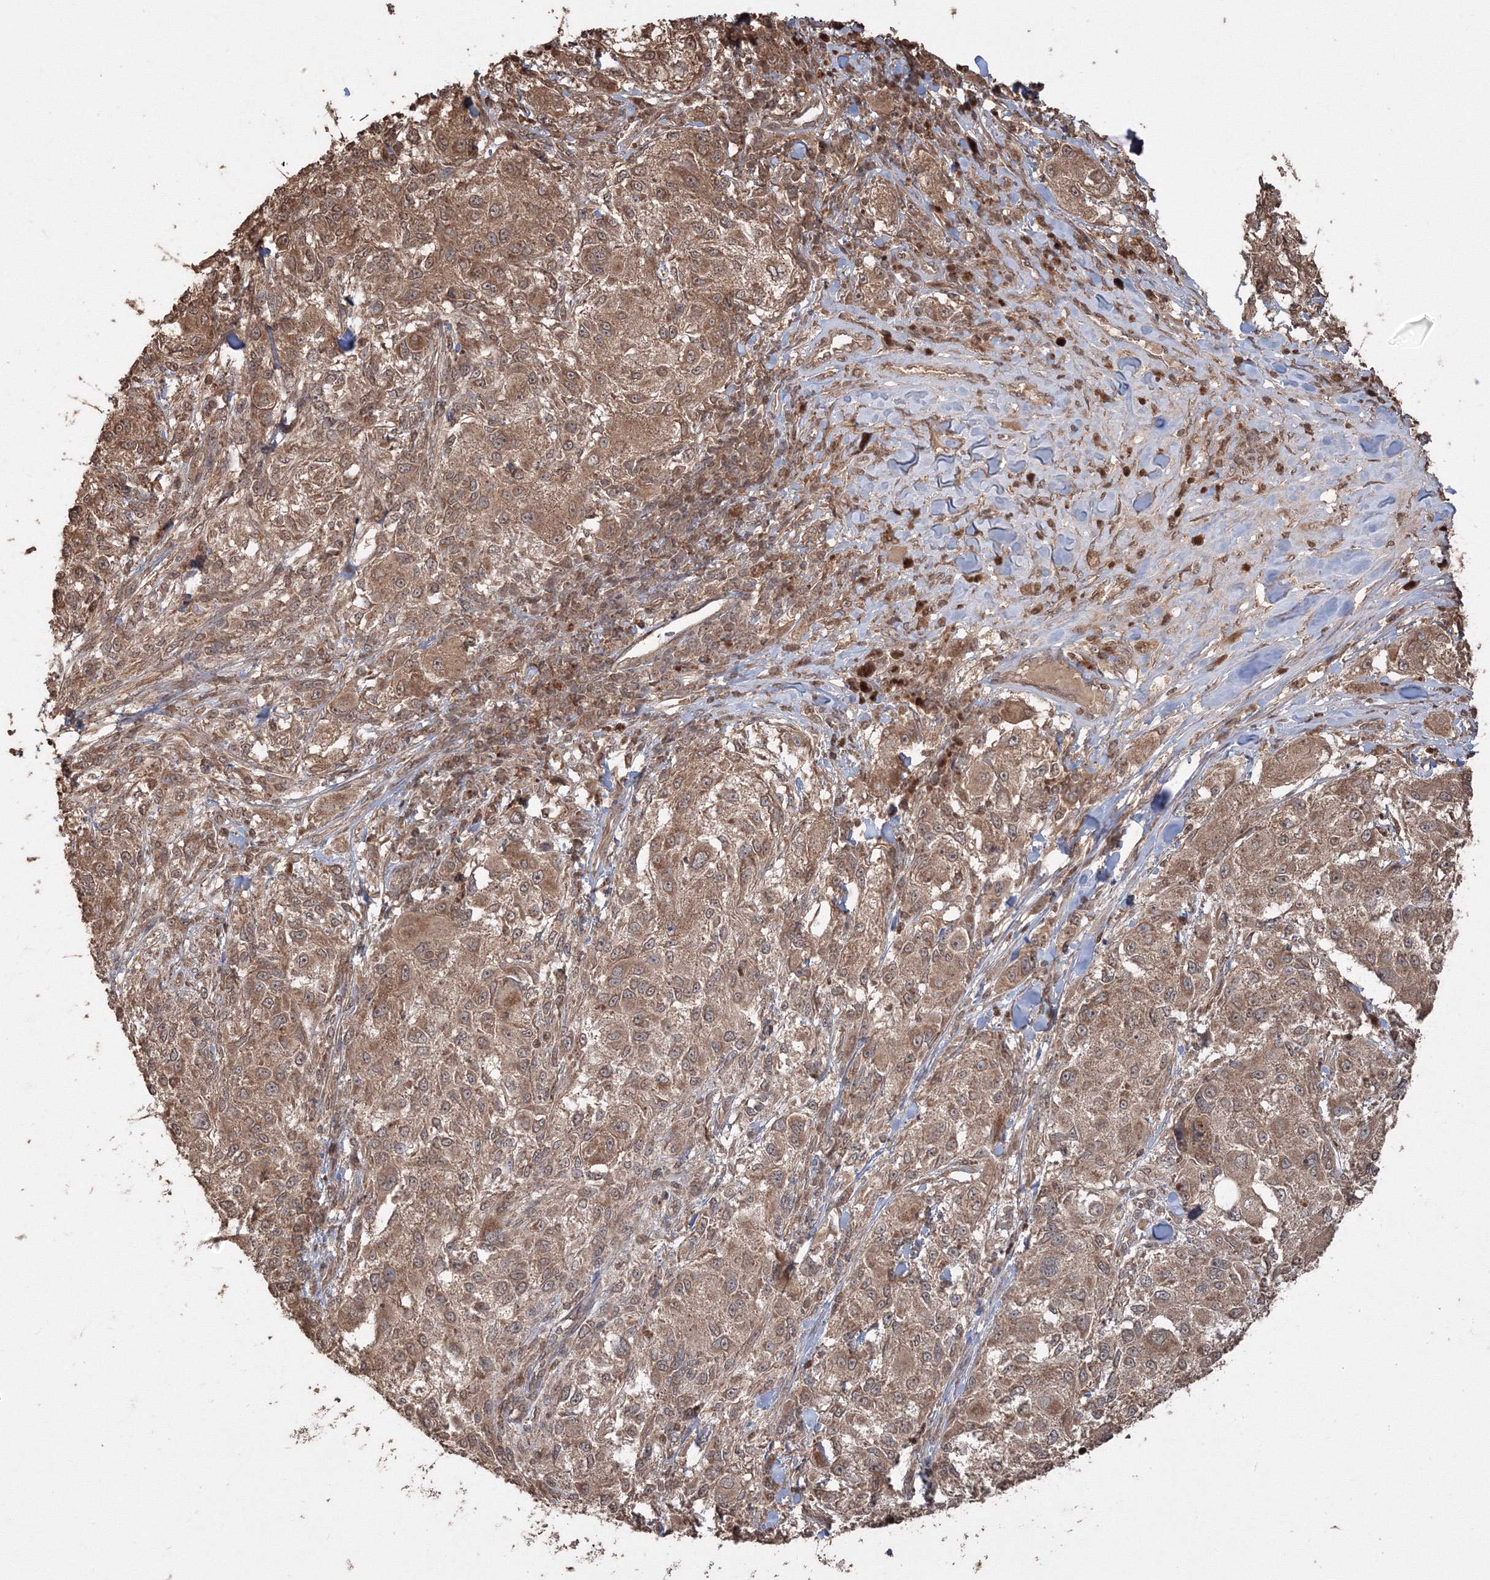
{"staining": {"intensity": "moderate", "quantity": ">75%", "location": "cytoplasmic/membranous"}, "tissue": "melanoma", "cell_type": "Tumor cells", "image_type": "cancer", "snomed": [{"axis": "morphology", "description": "Necrosis, NOS"}, {"axis": "morphology", "description": "Malignant melanoma, NOS"}, {"axis": "topography", "description": "Skin"}], "caption": "Melanoma tissue shows moderate cytoplasmic/membranous positivity in about >75% of tumor cells", "gene": "CCDC122", "patient": {"sex": "female", "age": 87}}